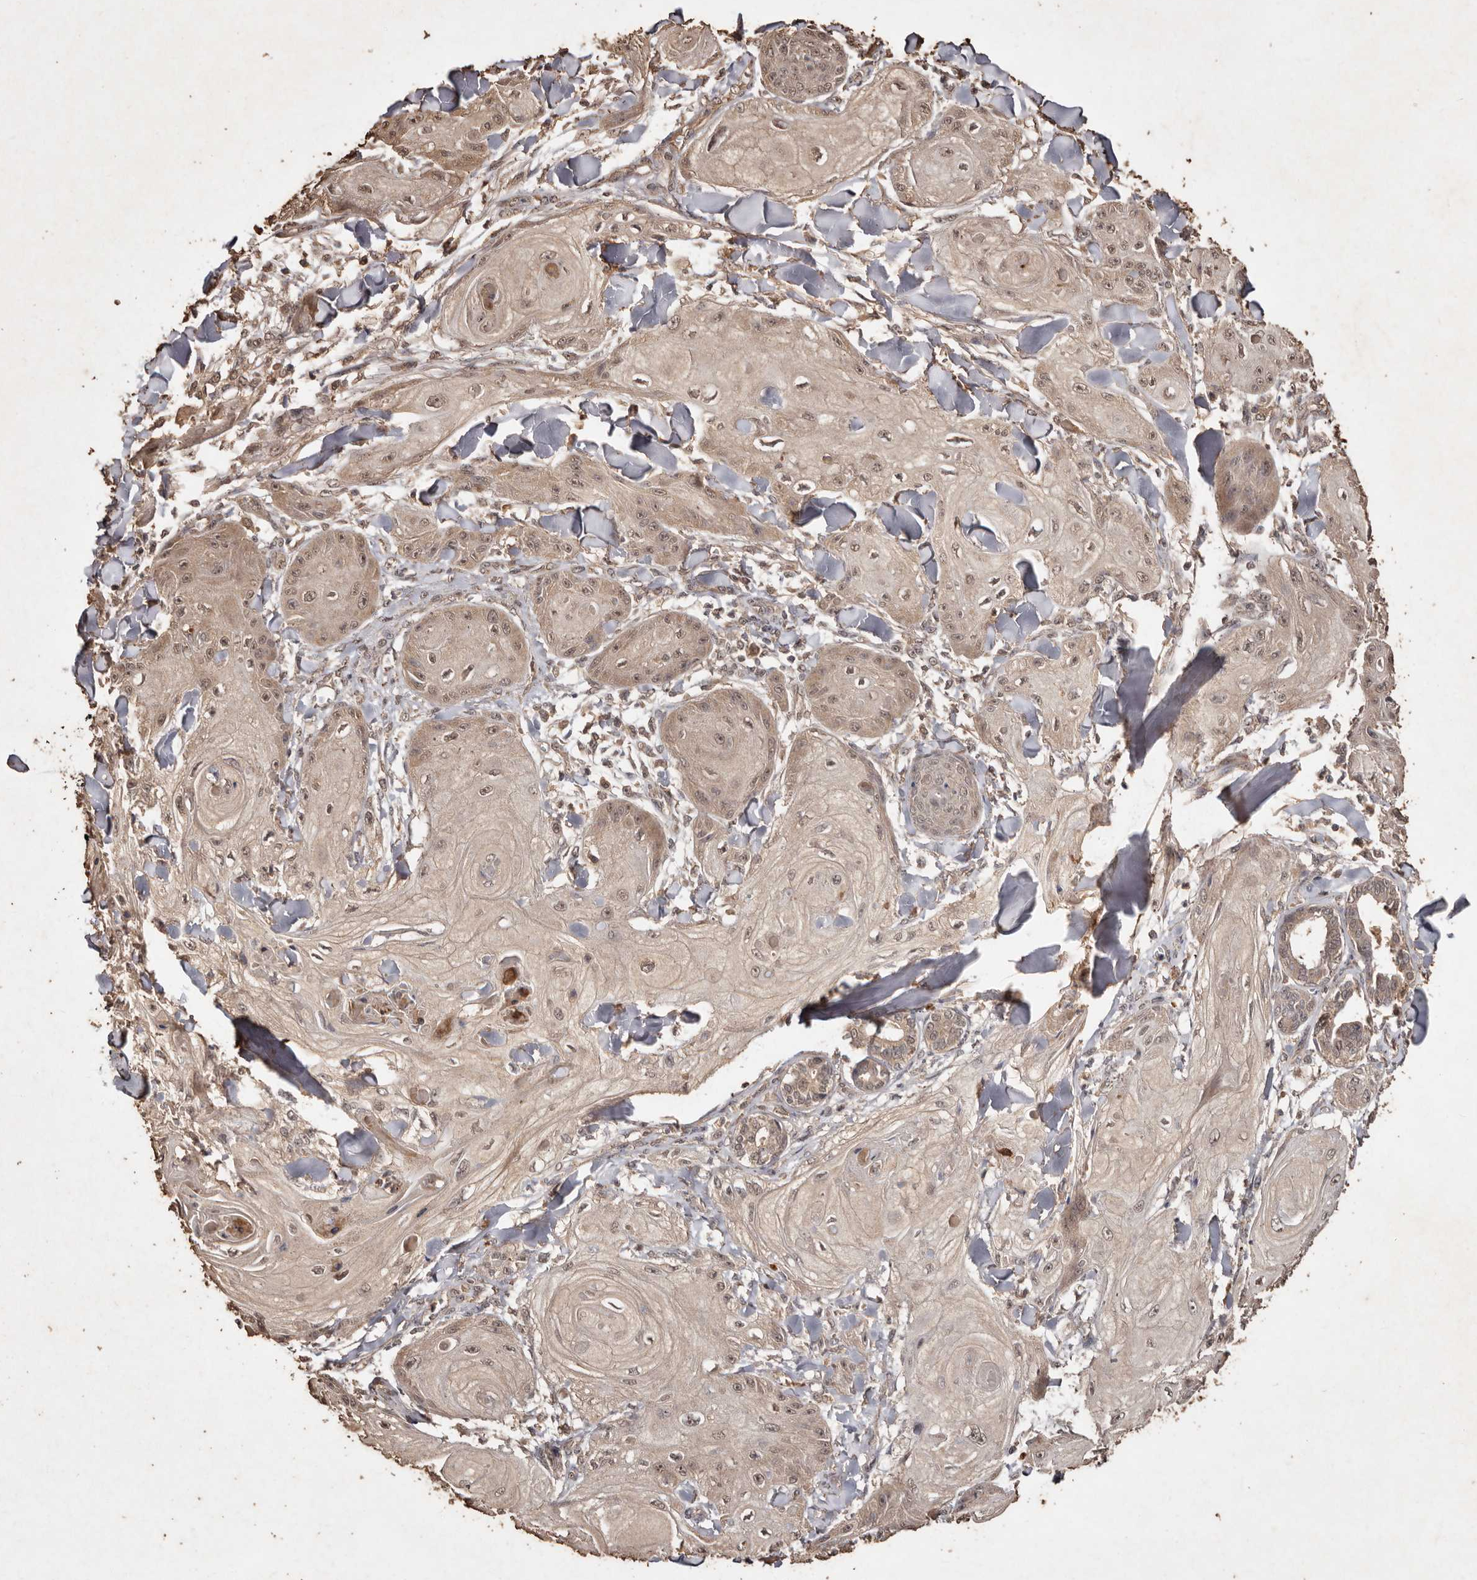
{"staining": {"intensity": "weak", "quantity": ">75%", "location": "cytoplasmic/membranous,nuclear"}, "tissue": "skin cancer", "cell_type": "Tumor cells", "image_type": "cancer", "snomed": [{"axis": "morphology", "description": "Squamous cell carcinoma, NOS"}, {"axis": "topography", "description": "Skin"}], "caption": "Protein positivity by immunohistochemistry exhibits weak cytoplasmic/membranous and nuclear positivity in approximately >75% of tumor cells in skin cancer. (Brightfield microscopy of DAB IHC at high magnification).", "gene": "PKDCC", "patient": {"sex": "male", "age": 74}}